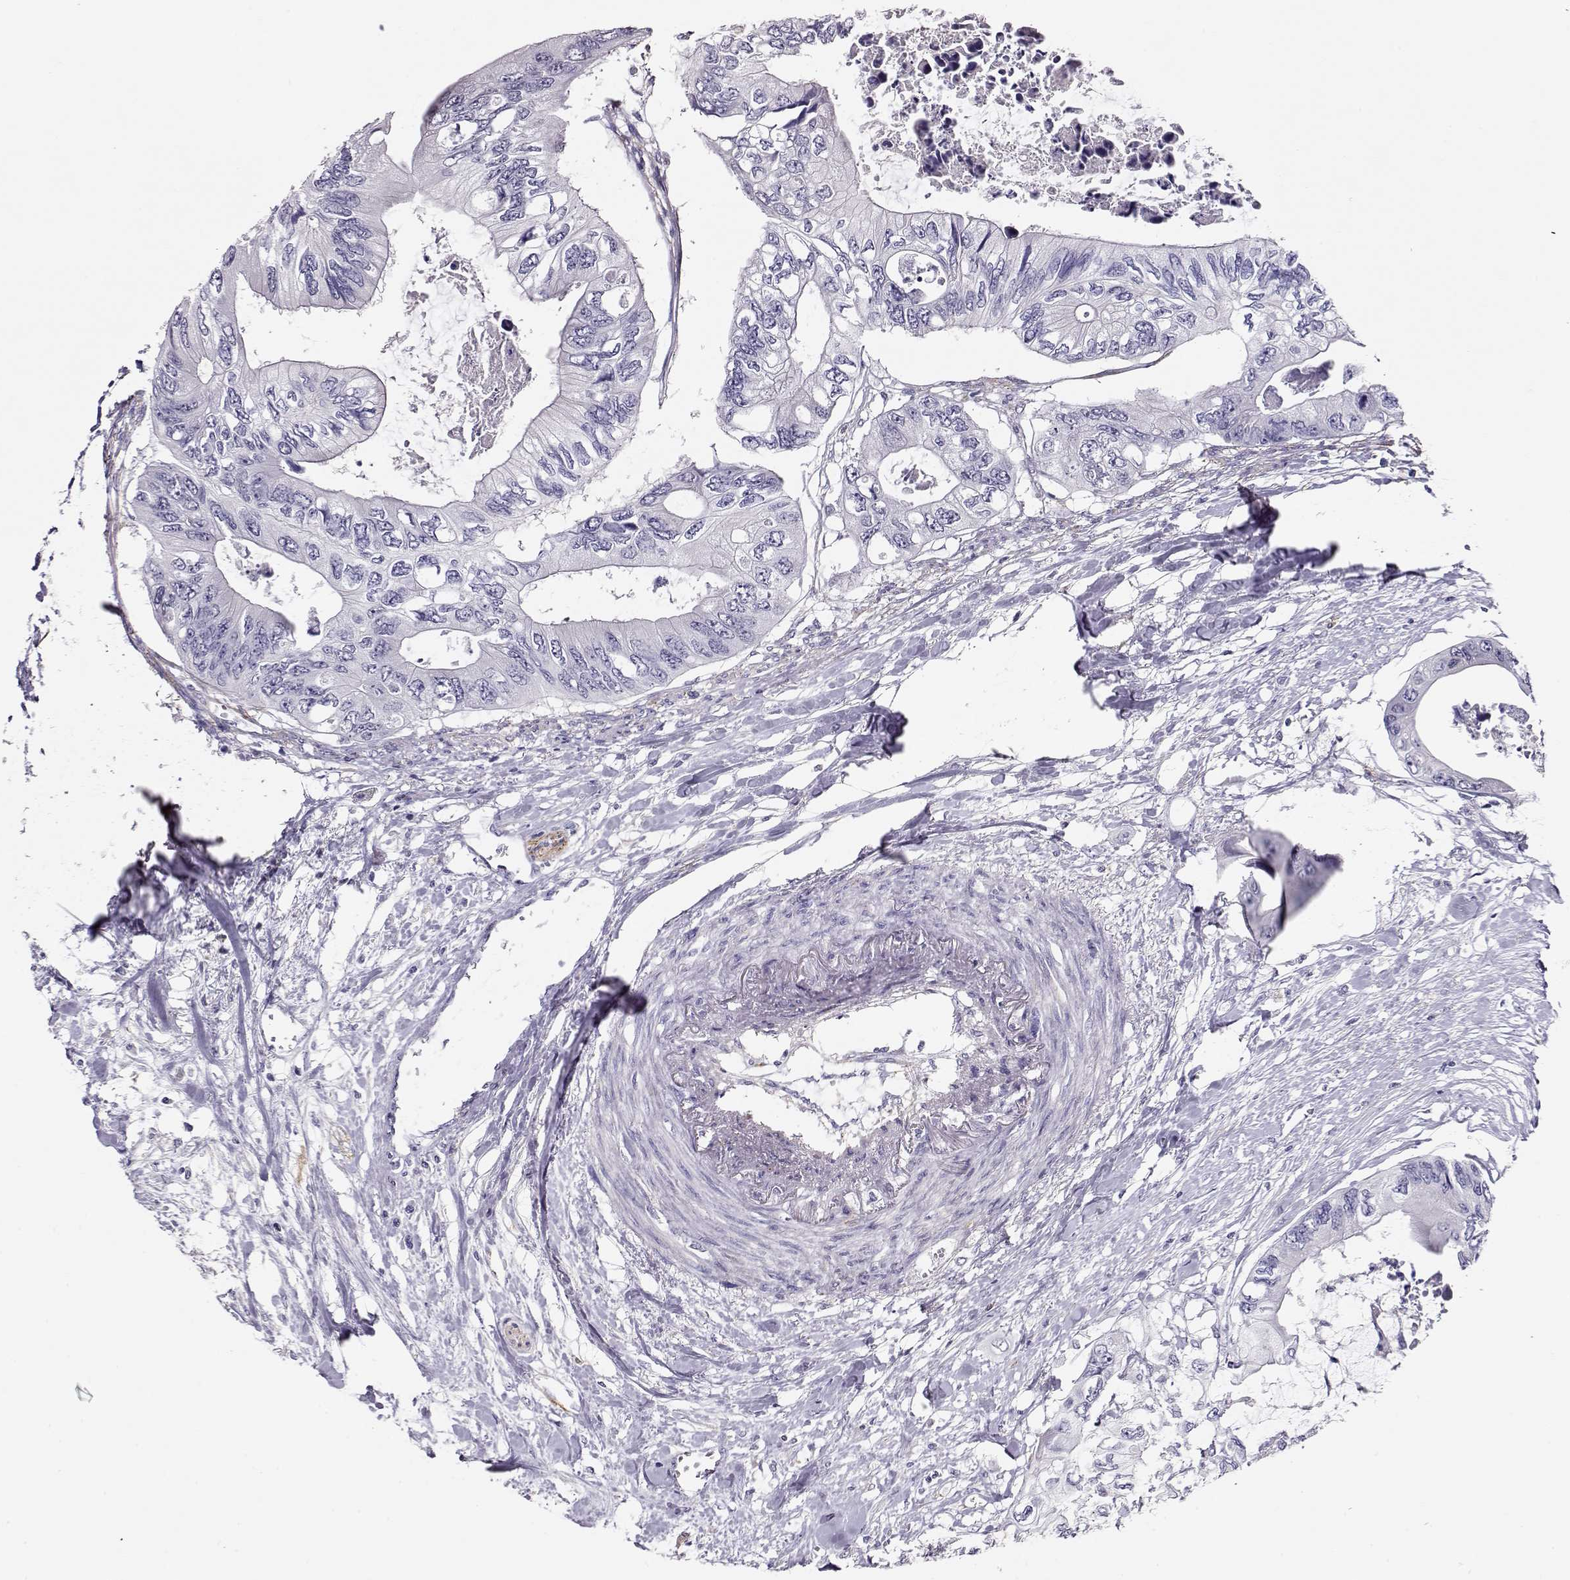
{"staining": {"intensity": "negative", "quantity": "none", "location": "none"}, "tissue": "colorectal cancer", "cell_type": "Tumor cells", "image_type": "cancer", "snomed": [{"axis": "morphology", "description": "Adenocarcinoma, NOS"}, {"axis": "topography", "description": "Rectum"}], "caption": "Adenocarcinoma (colorectal) was stained to show a protein in brown. There is no significant positivity in tumor cells.", "gene": "RBM44", "patient": {"sex": "male", "age": 63}}